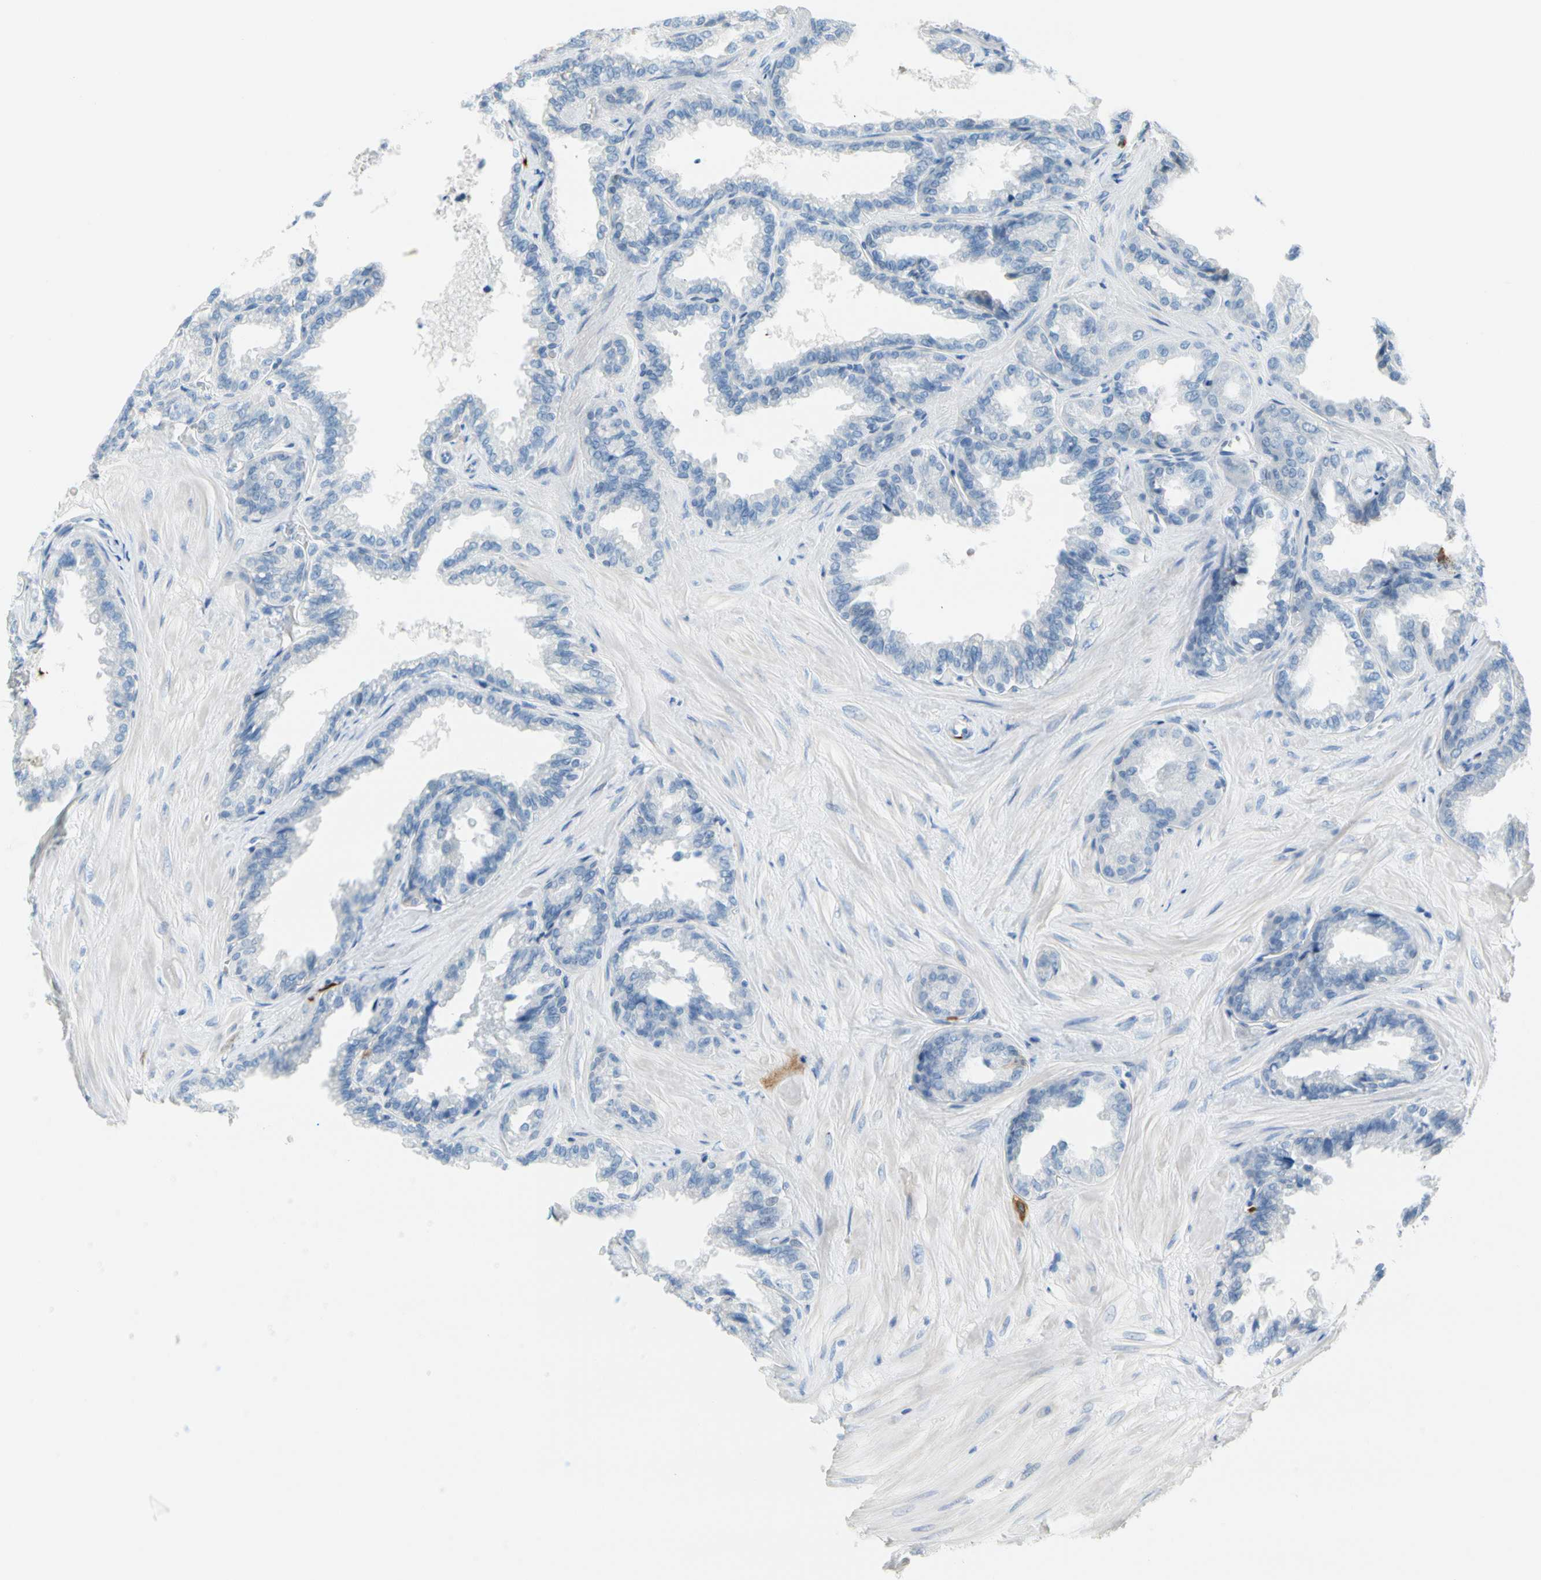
{"staining": {"intensity": "negative", "quantity": "none", "location": "none"}, "tissue": "seminal vesicle", "cell_type": "Glandular cells", "image_type": "normal", "snomed": [{"axis": "morphology", "description": "Normal tissue, NOS"}, {"axis": "topography", "description": "Seminal veicle"}], "caption": "Seminal vesicle stained for a protein using IHC demonstrates no expression glandular cells.", "gene": "TACC3", "patient": {"sex": "male", "age": 46}}